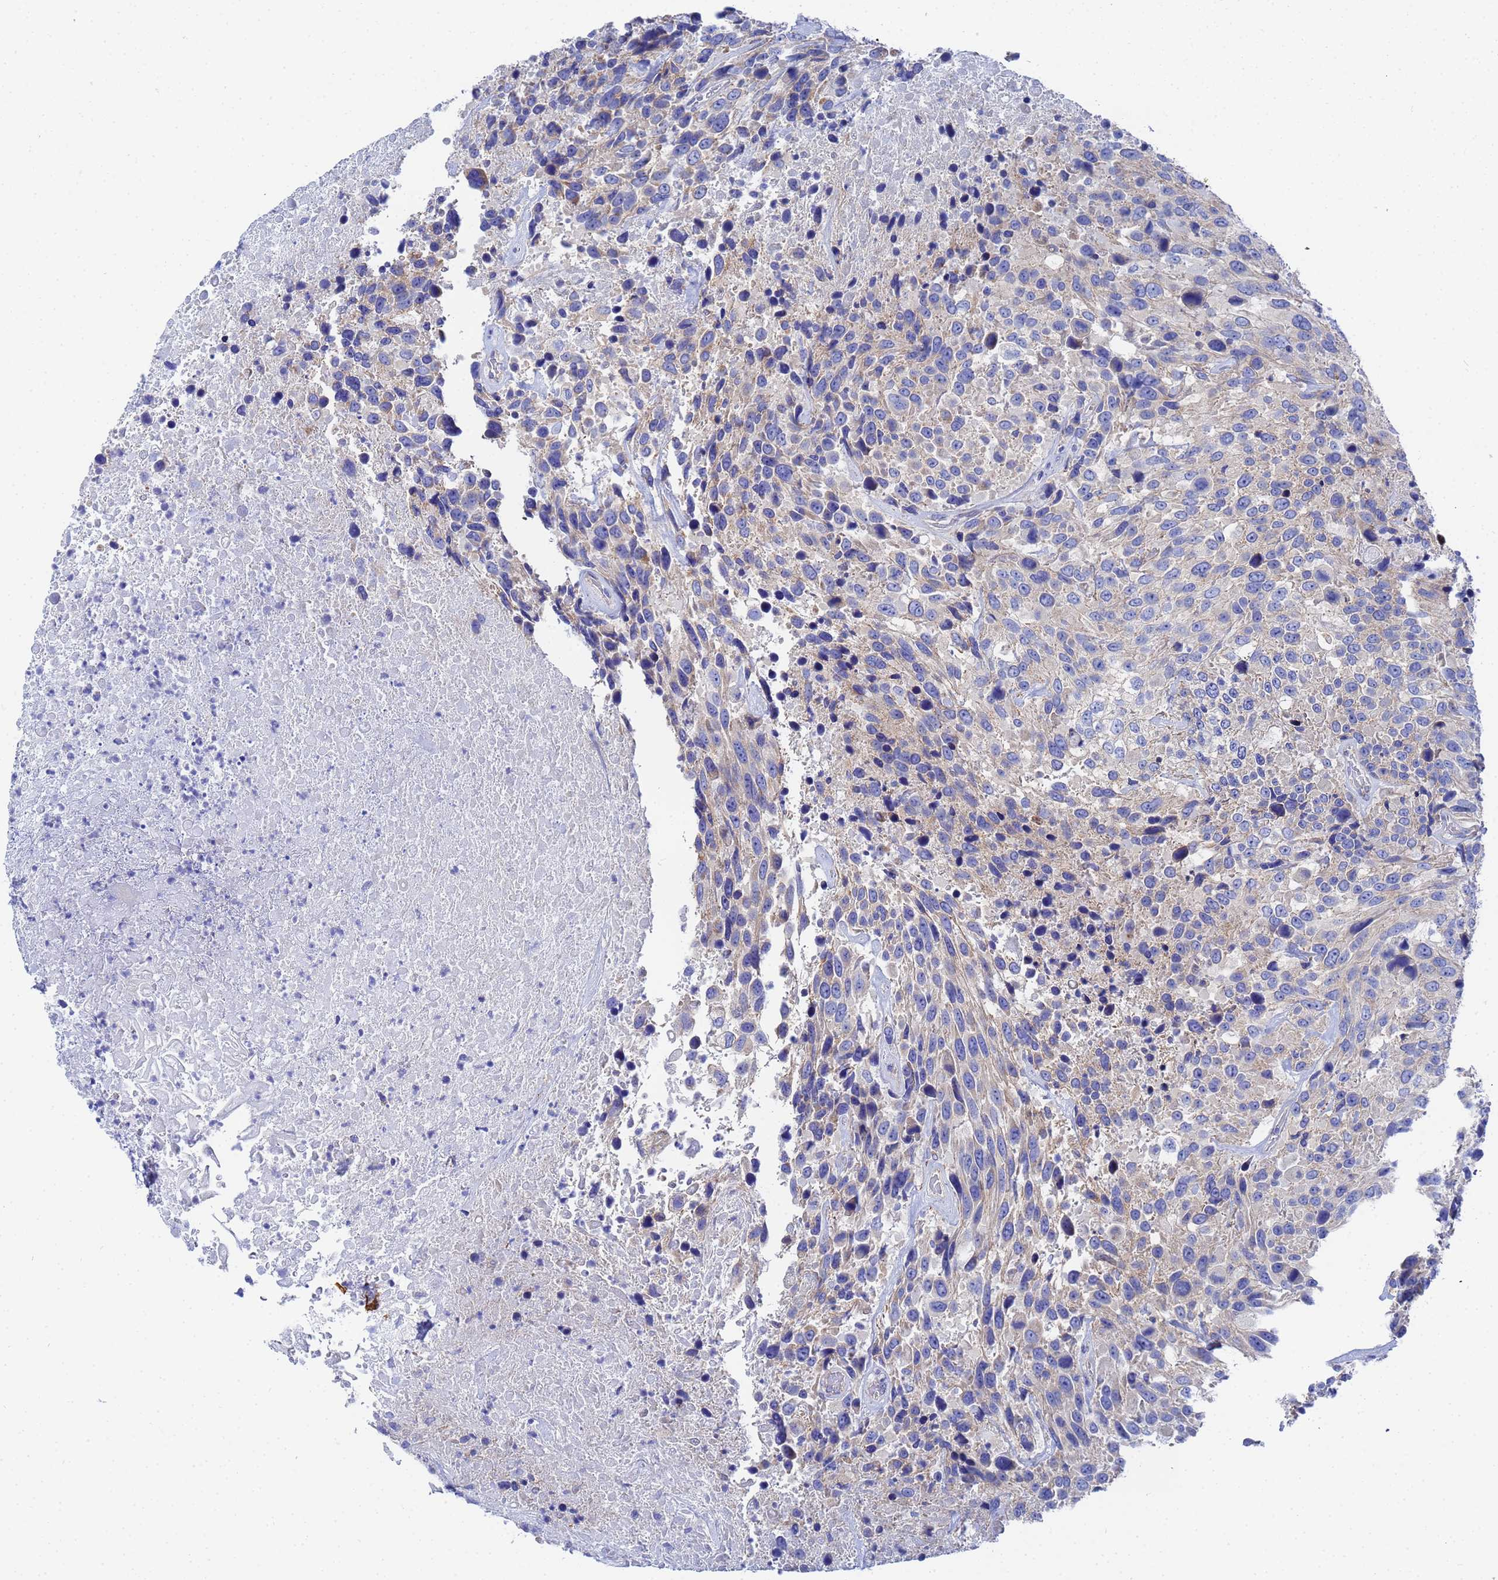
{"staining": {"intensity": "weak", "quantity": "<25%", "location": "cytoplasmic/membranous"}, "tissue": "urothelial cancer", "cell_type": "Tumor cells", "image_type": "cancer", "snomed": [{"axis": "morphology", "description": "Urothelial carcinoma, High grade"}, {"axis": "topography", "description": "Urinary bladder"}], "caption": "Tumor cells show no significant protein staining in high-grade urothelial carcinoma.", "gene": "RAB39B", "patient": {"sex": "female", "age": 70}}